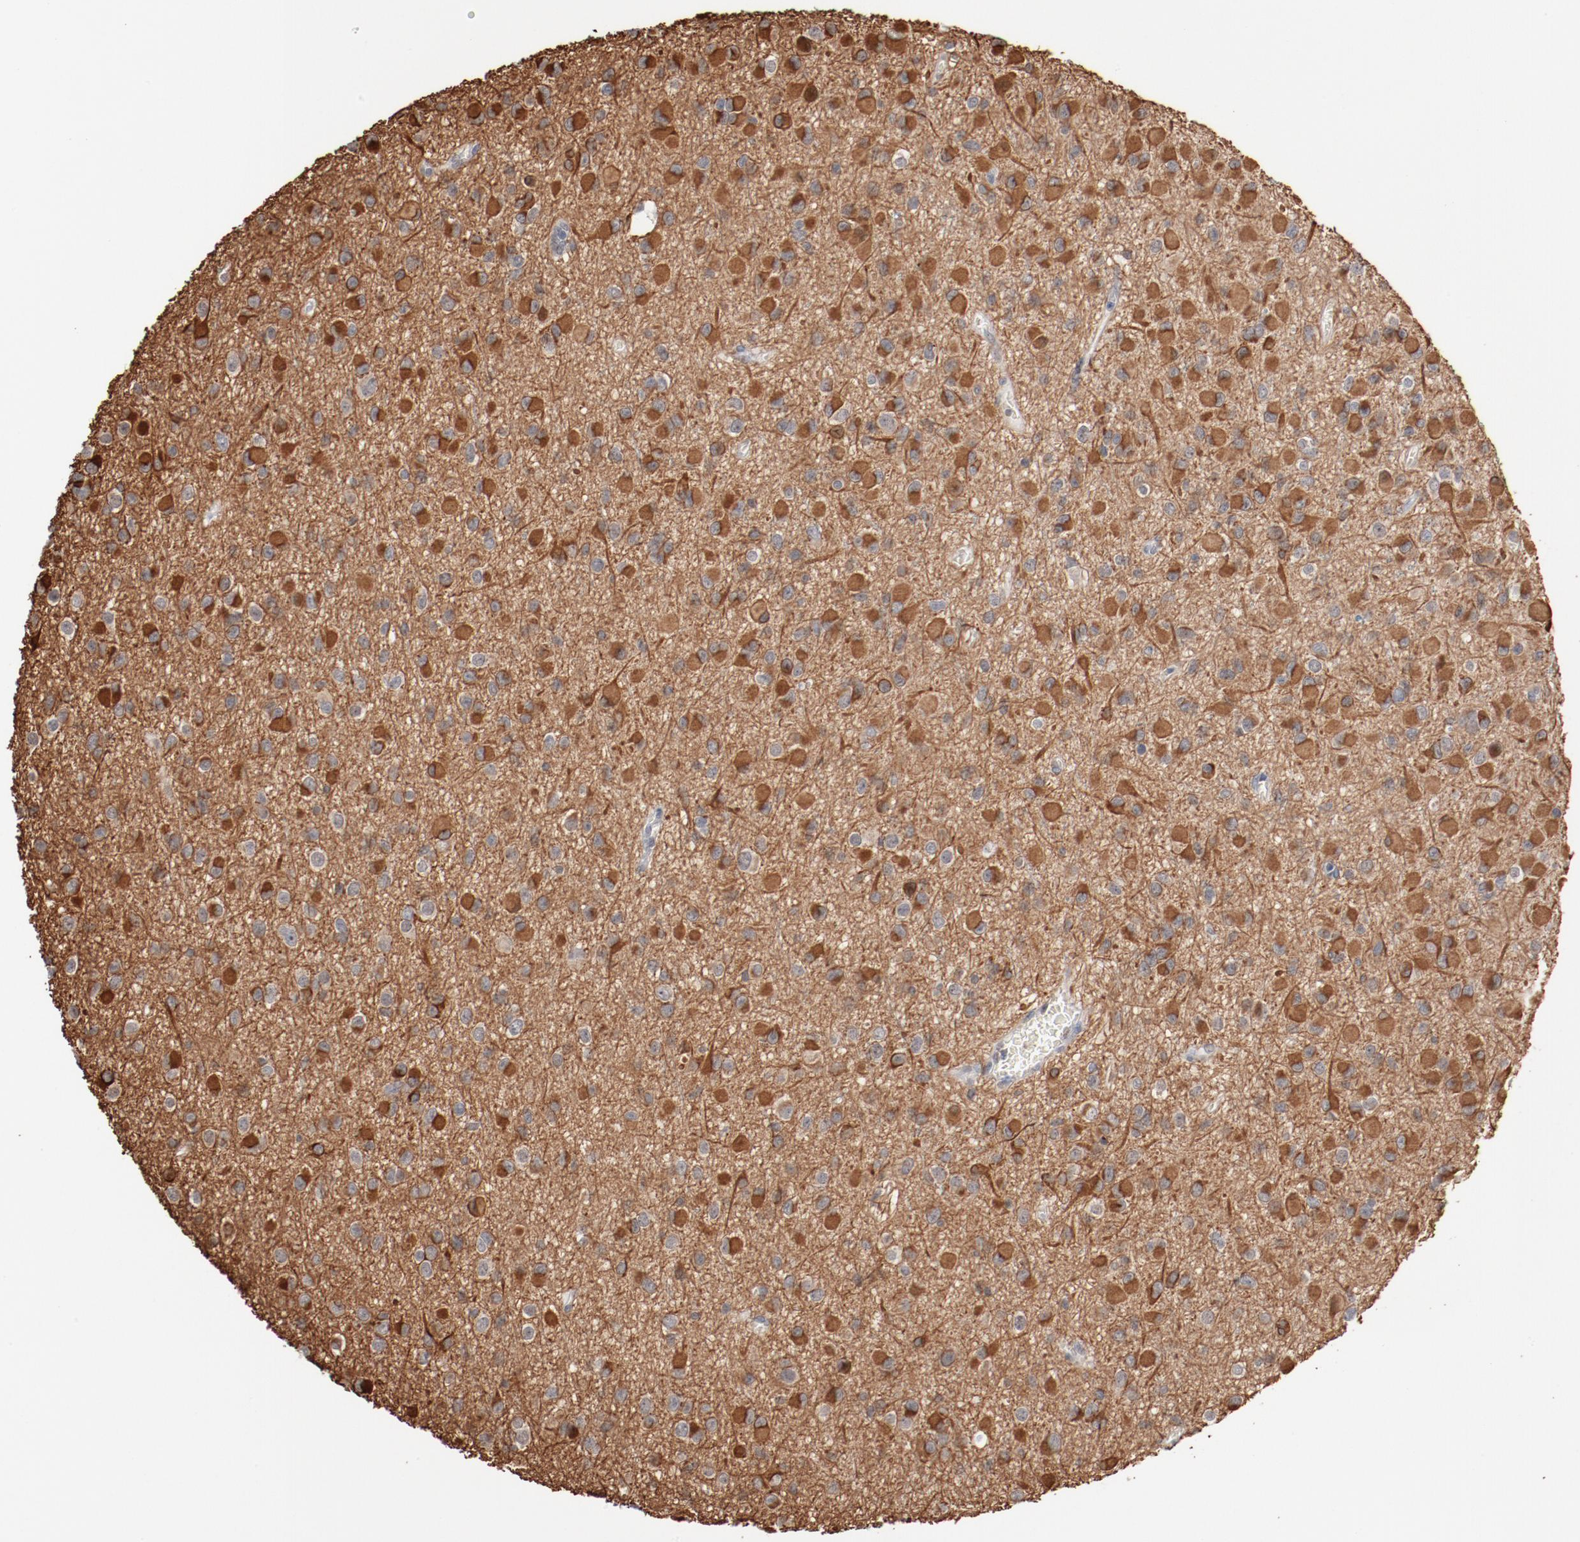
{"staining": {"intensity": "moderate", "quantity": ">75%", "location": "cytoplasmic/membranous"}, "tissue": "glioma", "cell_type": "Tumor cells", "image_type": "cancer", "snomed": [{"axis": "morphology", "description": "Glioma, malignant, Low grade"}, {"axis": "topography", "description": "Brain"}], "caption": "A micrograph of human glioma stained for a protein displays moderate cytoplasmic/membranous brown staining in tumor cells. (DAB = brown stain, brightfield microscopy at high magnification).", "gene": "ERICH1", "patient": {"sex": "male", "age": 42}}